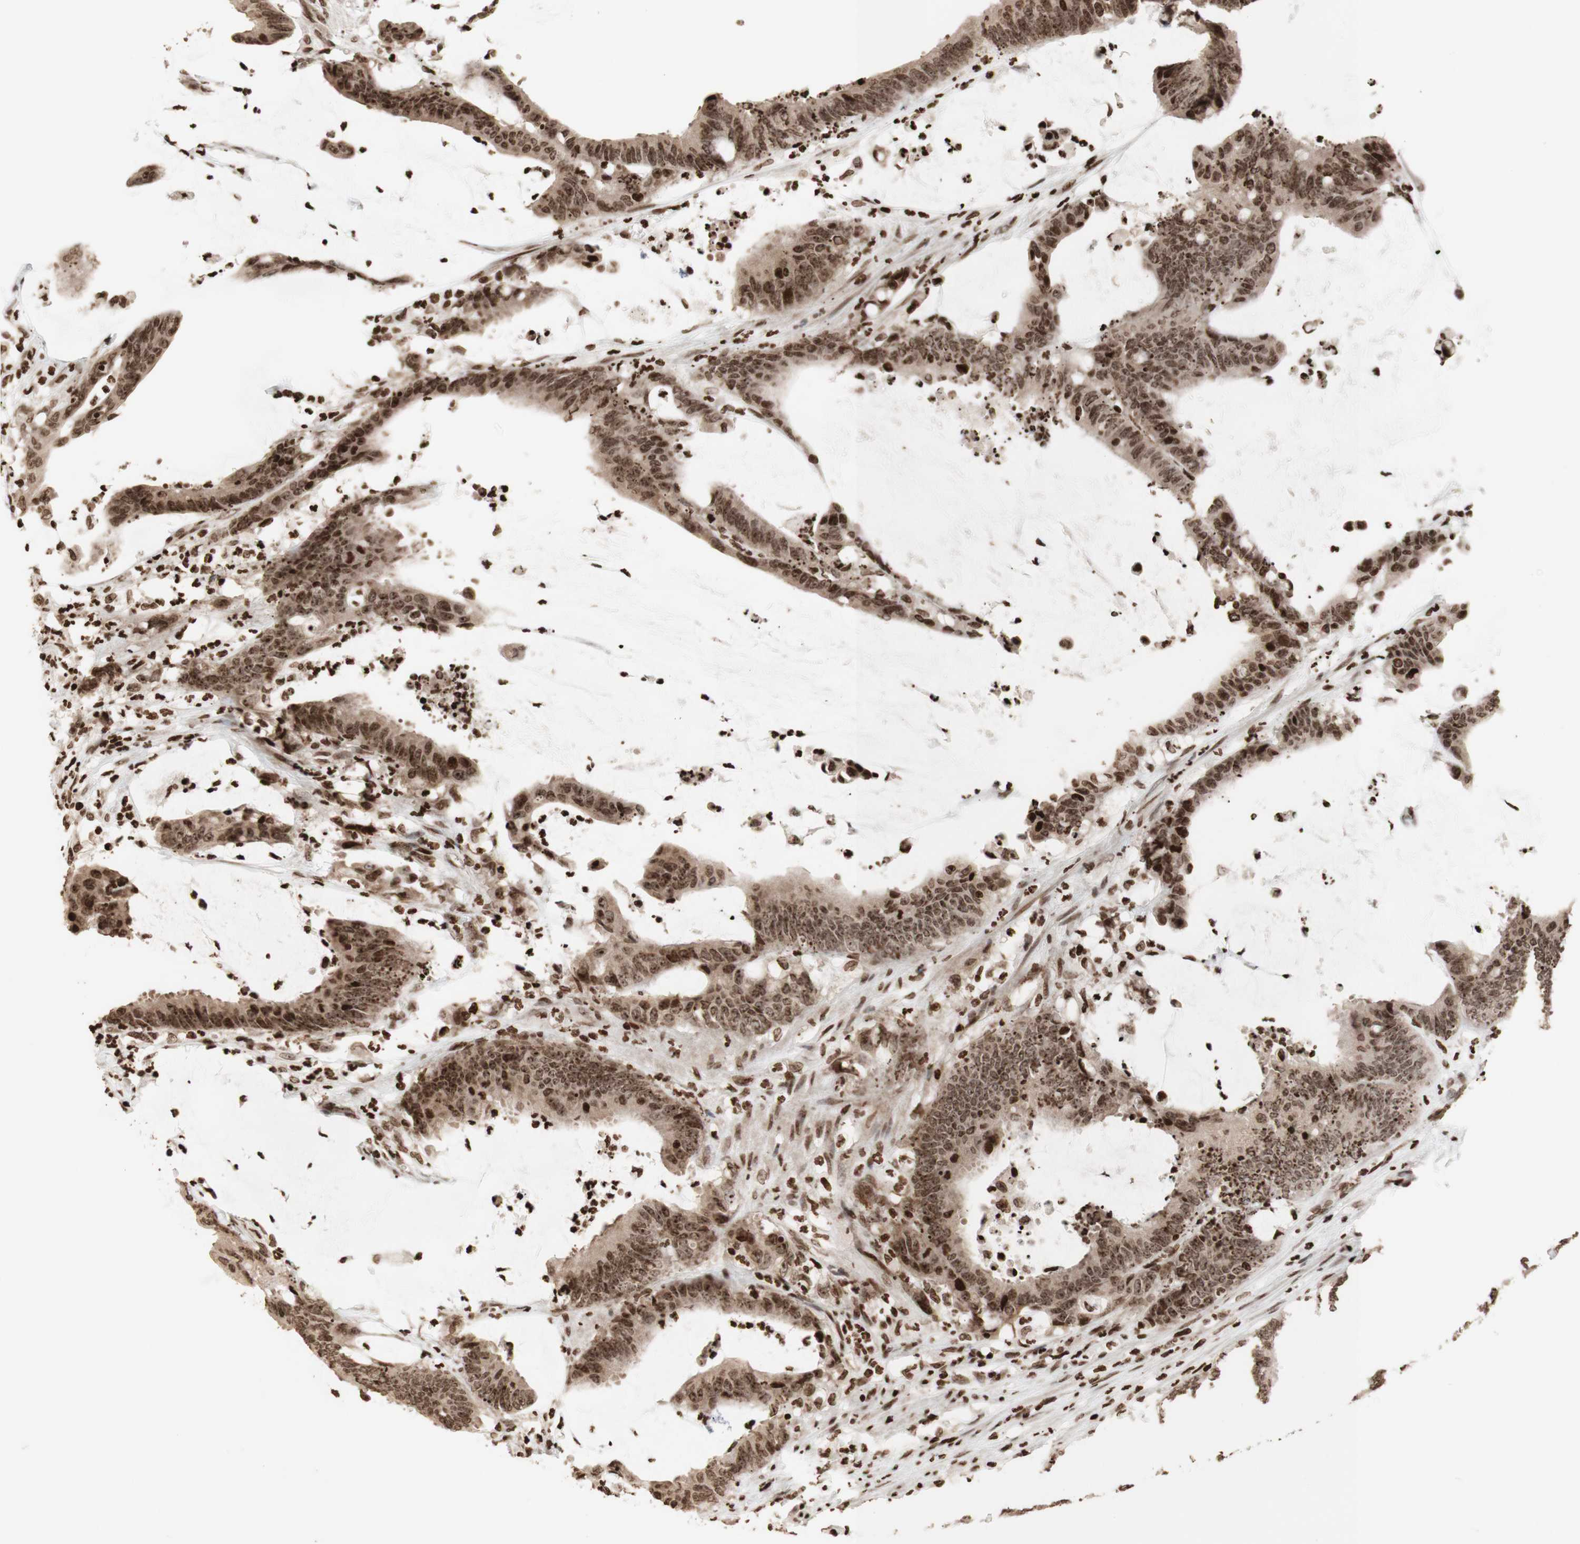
{"staining": {"intensity": "strong", "quantity": ">75%", "location": "nuclear"}, "tissue": "colorectal cancer", "cell_type": "Tumor cells", "image_type": "cancer", "snomed": [{"axis": "morphology", "description": "Adenocarcinoma, NOS"}, {"axis": "topography", "description": "Rectum"}], "caption": "IHC micrograph of neoplastic tissue: human adenocarcinoma (colorectal) stained using IHC displays high levels of strong protein expression localized specifically in the nuclear of tumor cells, appearing as a nuclear brown color.", "gene": "NCAPD2", "patient": {"sex": "female", "age": 66}}